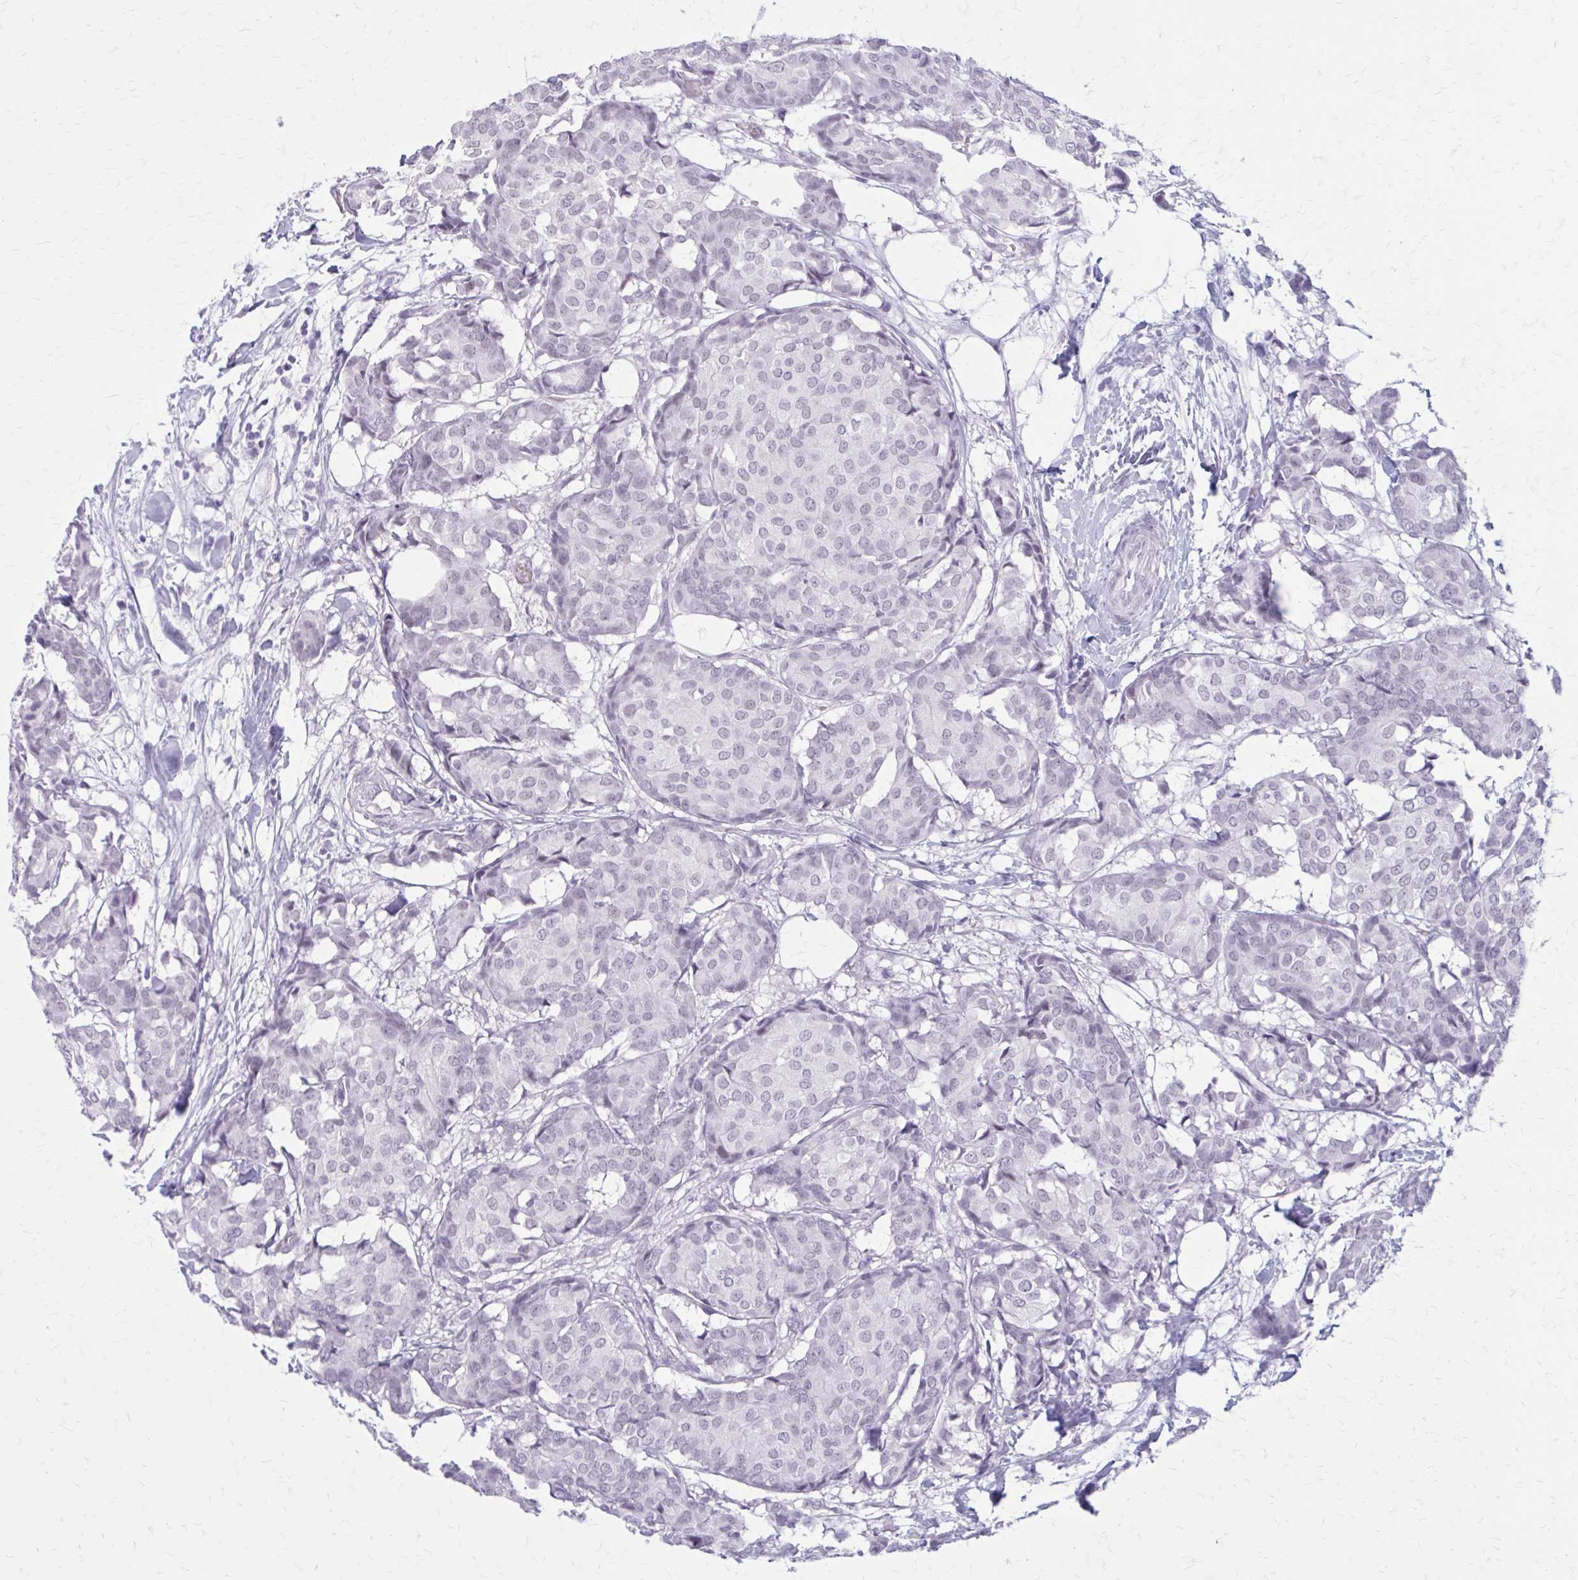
{"staining": {"intensity": "negative", "quantity": "none", "location": "none"}, "tissue": "breast cancer", "cell_type": "Tumor cells", "image_type": "cancer", "snomed": [{"axis": "morphology", "description": "Duct carcinoma"}, {"axis": "topography", "description": "Breast"}], "caption": "Tumor cells show no significant protein expression in breast invasive ductal carcinoma.", "gene": "GAD1", "patient": {"sex": "female", "age": 75}}